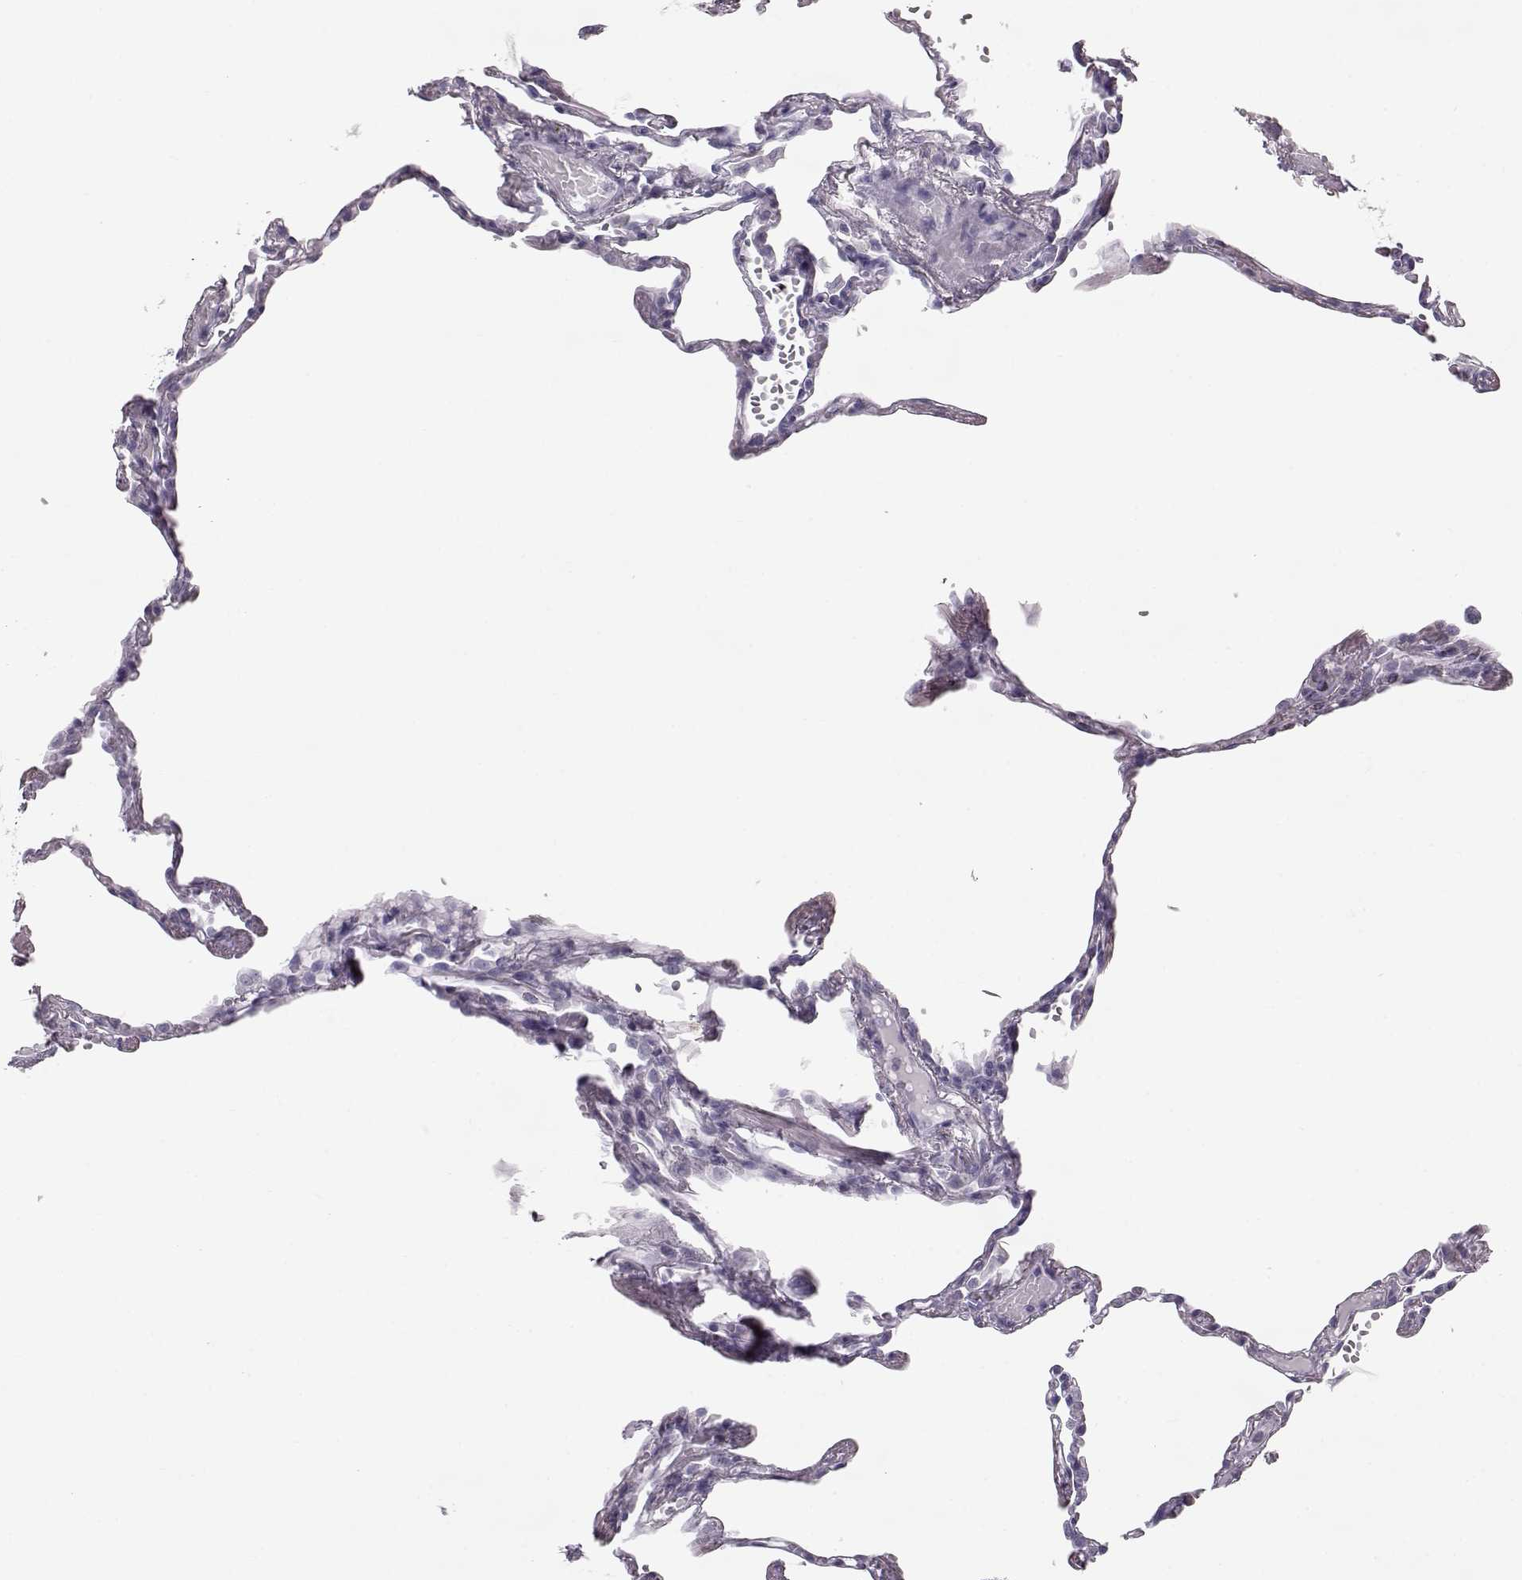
{"staining": {"intensity": "negative", "quantity": "none", "location": "none"}, "tissue": "lung", "cell_type": "Alveolar cells", "image_type": "normal", "snomed": [{"axis": "morphology", "description": "Normal tissue, NOS"}, {"axis": "topography", "description": "Lung"}], "caption": "DAB immunohistochemical staining of unremarkable human lung shows no significant expression in alveolar cells. (Stains: DAB immunohistochemistry (IHC) with hematoxylin counter stain, Microscopy: brightfield microscopy at high magnification).", "gene": "MIP", "patient": {"sex": "male", "age": 78}}